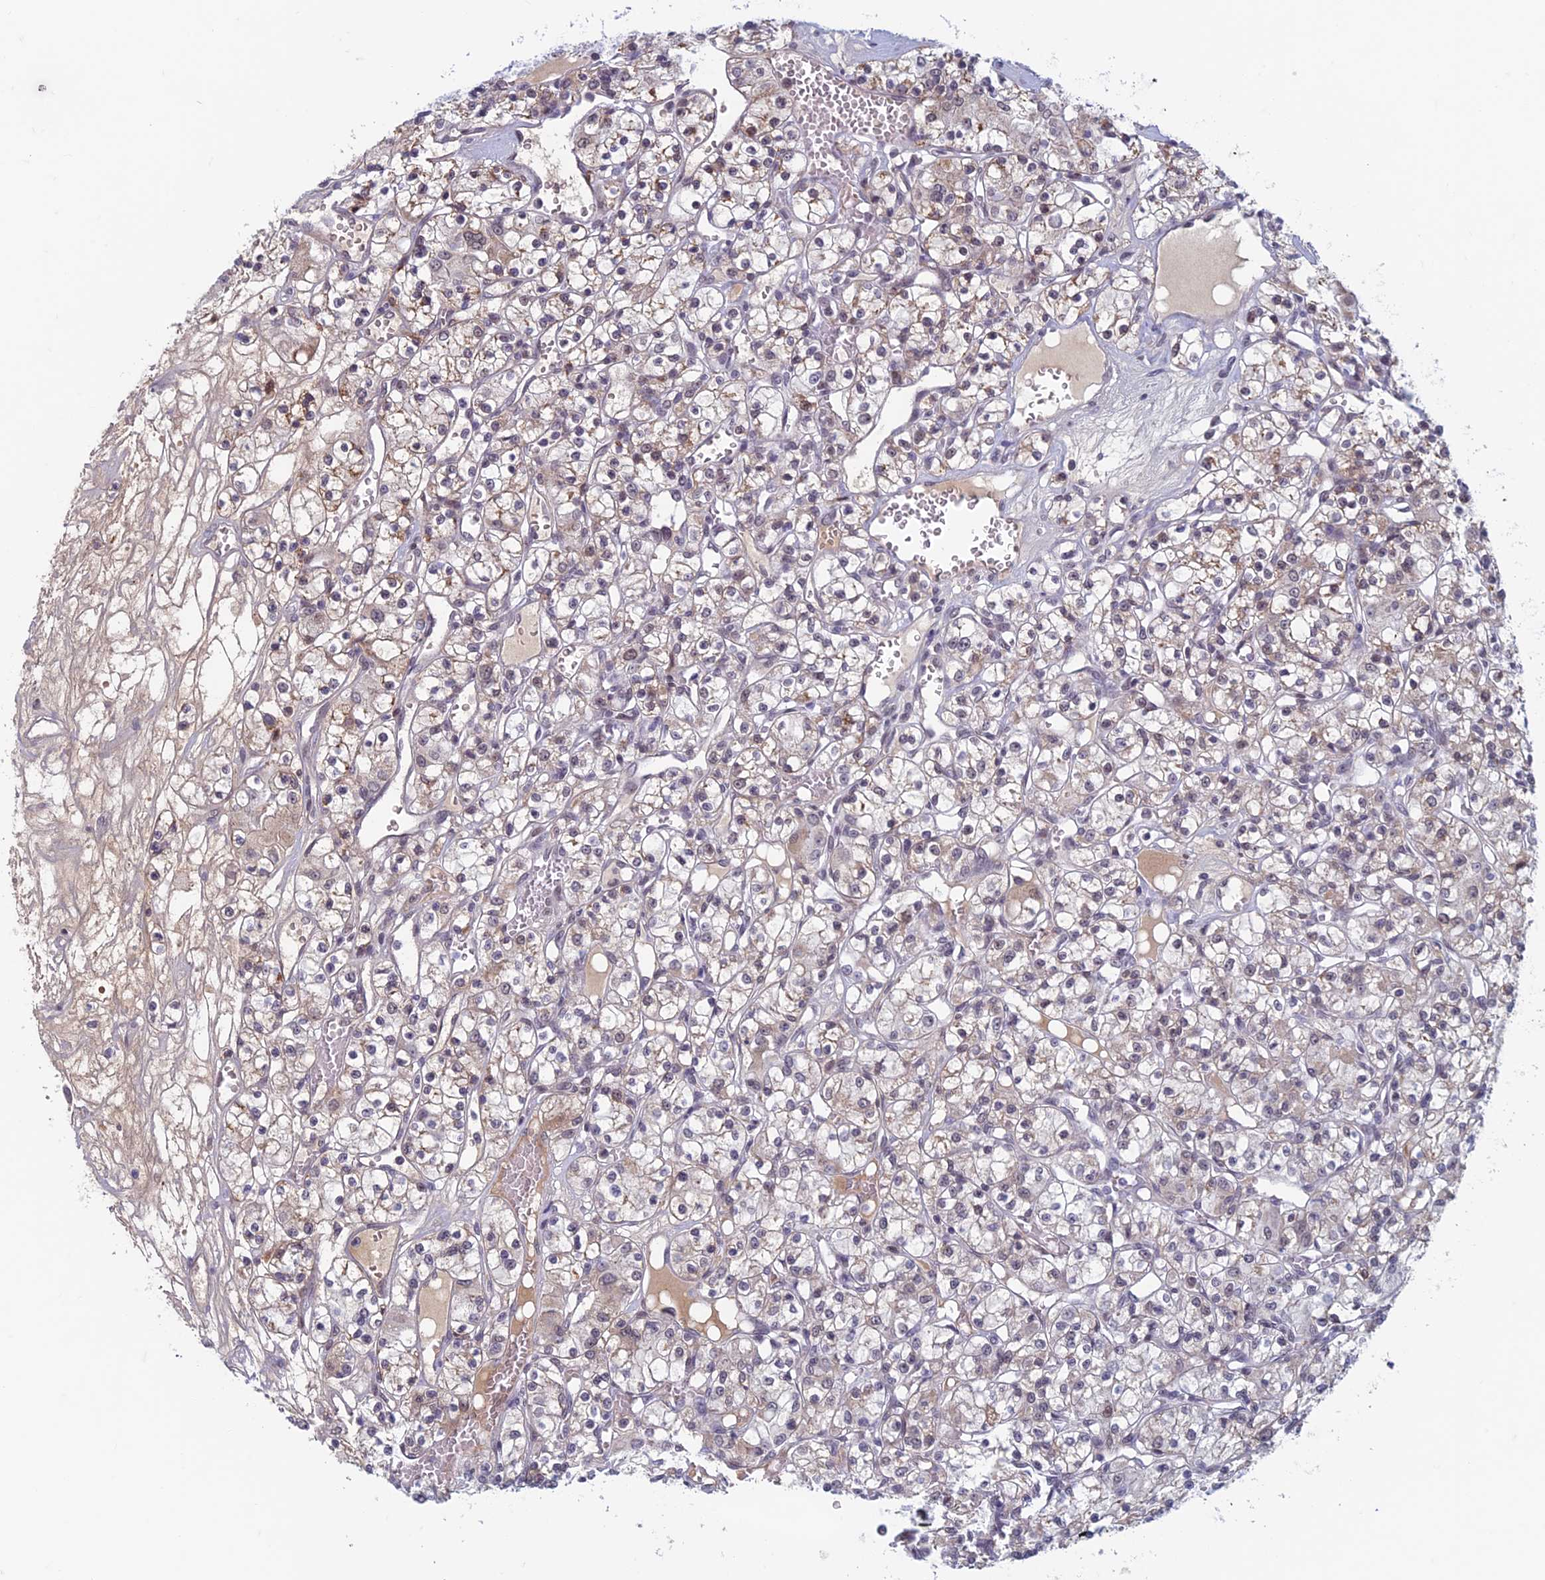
{"staining": {"intensity": "negative", "quantity": "none", "location": "none"}, "tissue": "renal cancer", "cell_type": "Tumor cells", "image_type": "cancer", "snomed": [{"axis": "morphology", "description": "Adenocarcinoma, NOS"}, {"axis": "topography", "description": "Kidney"}], "caption": "Renal adenocarcinoma was stained to show a protein in brown. There is no significant positivity in tumor cells. Brightfield microscopy of IHC stained with DAB (brown) and hematoxylin (blue), captured at high magnification.", "gene": "ASH2L", "patient": {"sex": "female", "age": 59}}